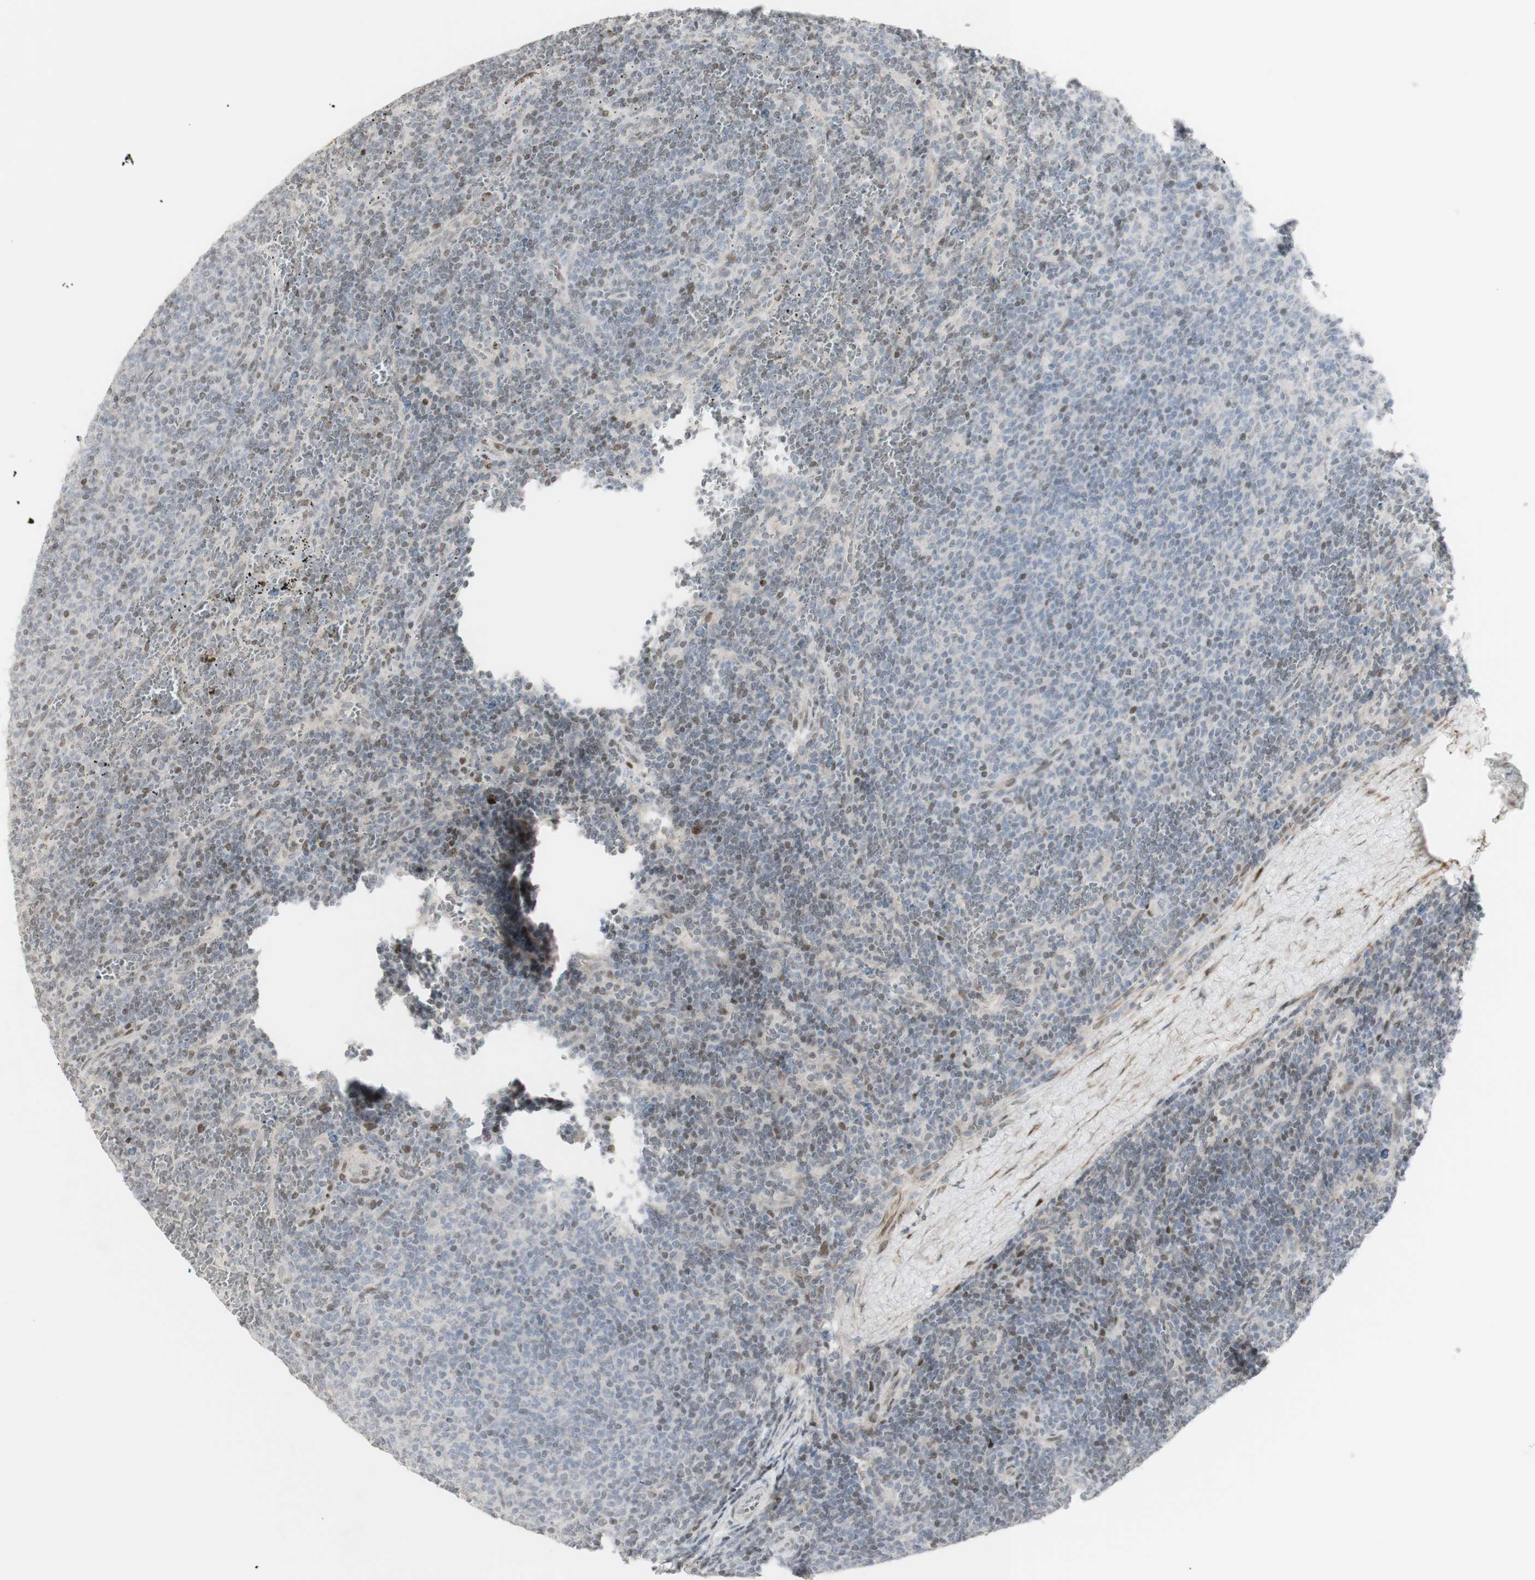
{"staining": {"intensity": "moderate", "quantity": "<25%", "location": "nuclear"}, "tissue": "lymphoma", "cell_type": "Tumor cells", "image_type": "cancer", "snomed": [{"axis": "morphology", "description": "Malignant lymphoma, non-Hodgkin's type, Low grade"}, {"axis": "topography", "description": "Spleen"}], "caption": "Immunohistochemistry of human lymphoma exhibits low levels of moderate nuclear staining in approximately <25% of tumor cells.", "gene": "C1orf116", "patient": {"sex": "female", "age": 50}}